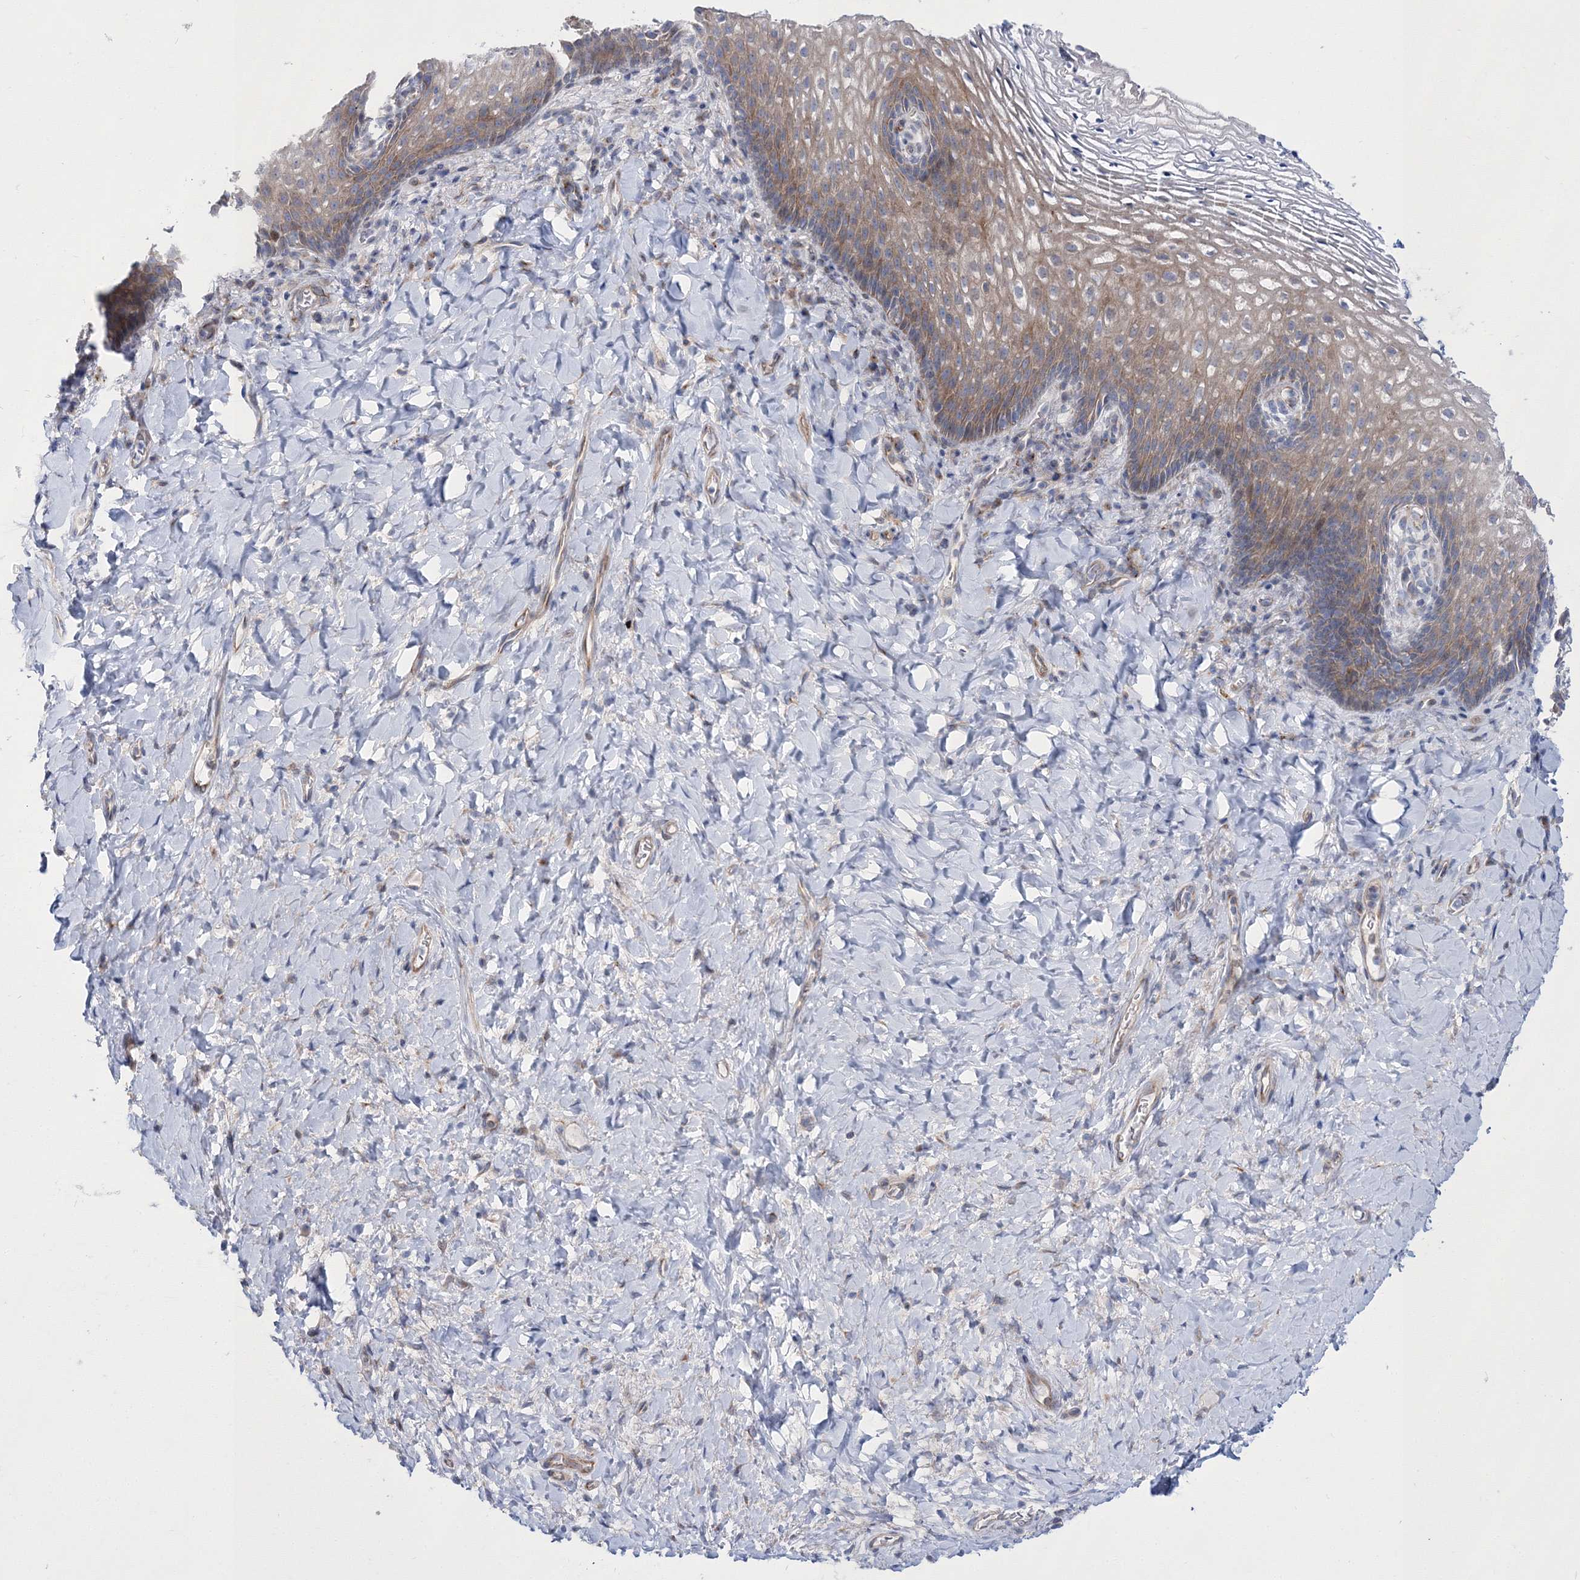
{"staining": {"intensity": "moderate", "quantity": "25%-75%", "location": "cytoplasmic/membranous"}, "tissue": "vagina", "cell_type": "Squamous epithelial cells", "image_type": "normal", "snomed": [{"axis": "morphology", "description": "Normal tissue, NOS"}, {"axis": "topography", "description": "Vagina"}], "caption": "Moderate cytoplasmic/membranous protein staining is seen in about 25%-75% of squamous epithelial cells in vagina. The protein is shown in brown color, while the nuclei are stained blue.", "gene": "ARHGAP32", "patient": {"sex": "female", "age": 60}}